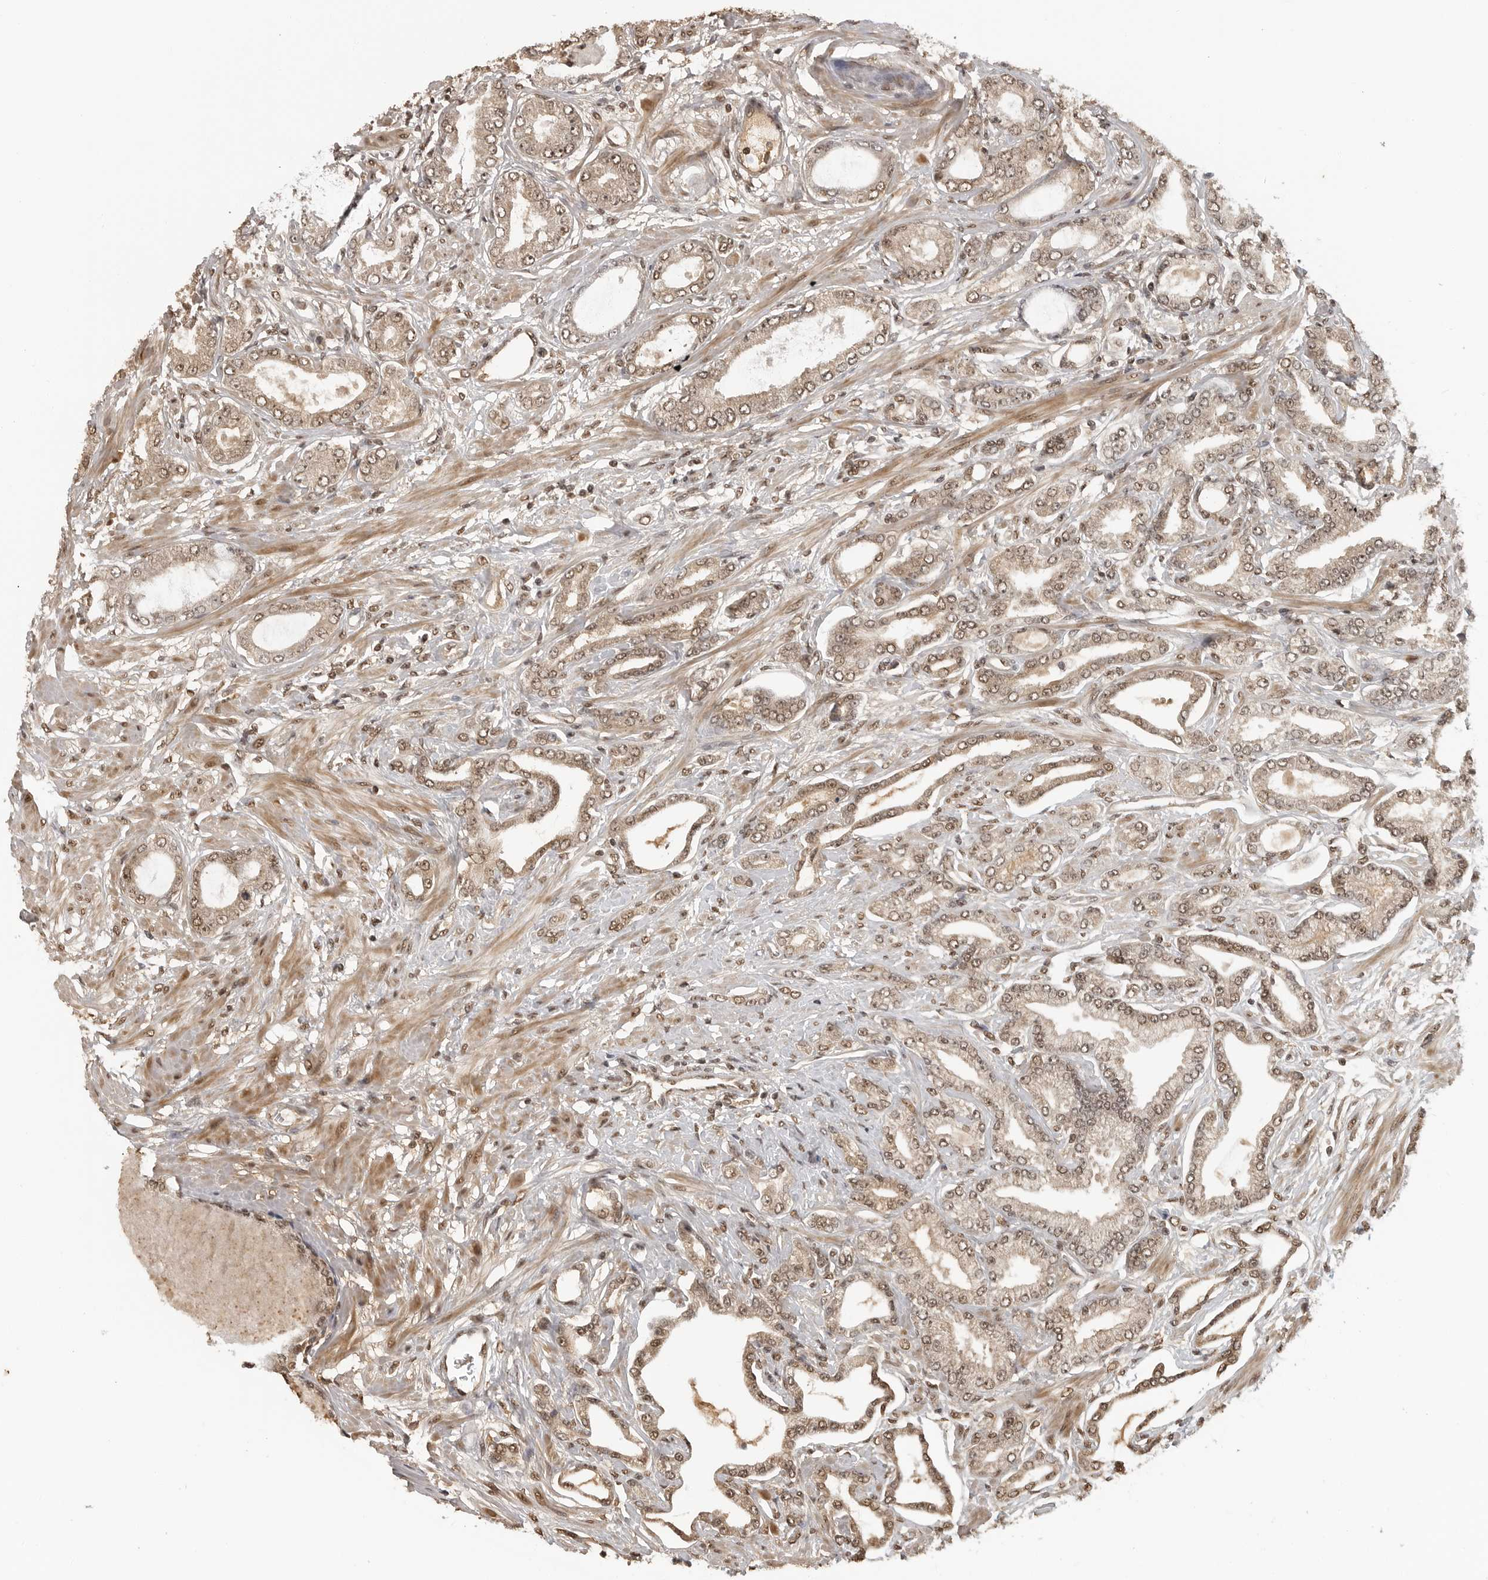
{"staining": {"intensity": "moderate", "quantity": ">75%", "location": "cytoplasmic/membranous,nuclear"}, "tissue": "prostate cancer", "cell_type": "Tumor cells", "image_type": "cancer", "snomed": [{"axis": "morphology", "description": "Adenocarcinoma, Low grade"}, {"axis": "topography", "description": "Prostate"}], "caption": "Approximately >75% of tumor cells in human prostate cancer (low-grade adenocarcinoma) show moderate cytoplasmic/membranous and nuclear protein staining as visualized by brown immunohistochemical staining.", "gene": "CLOCK", "patient": {"sex": "male", "age": 63}}